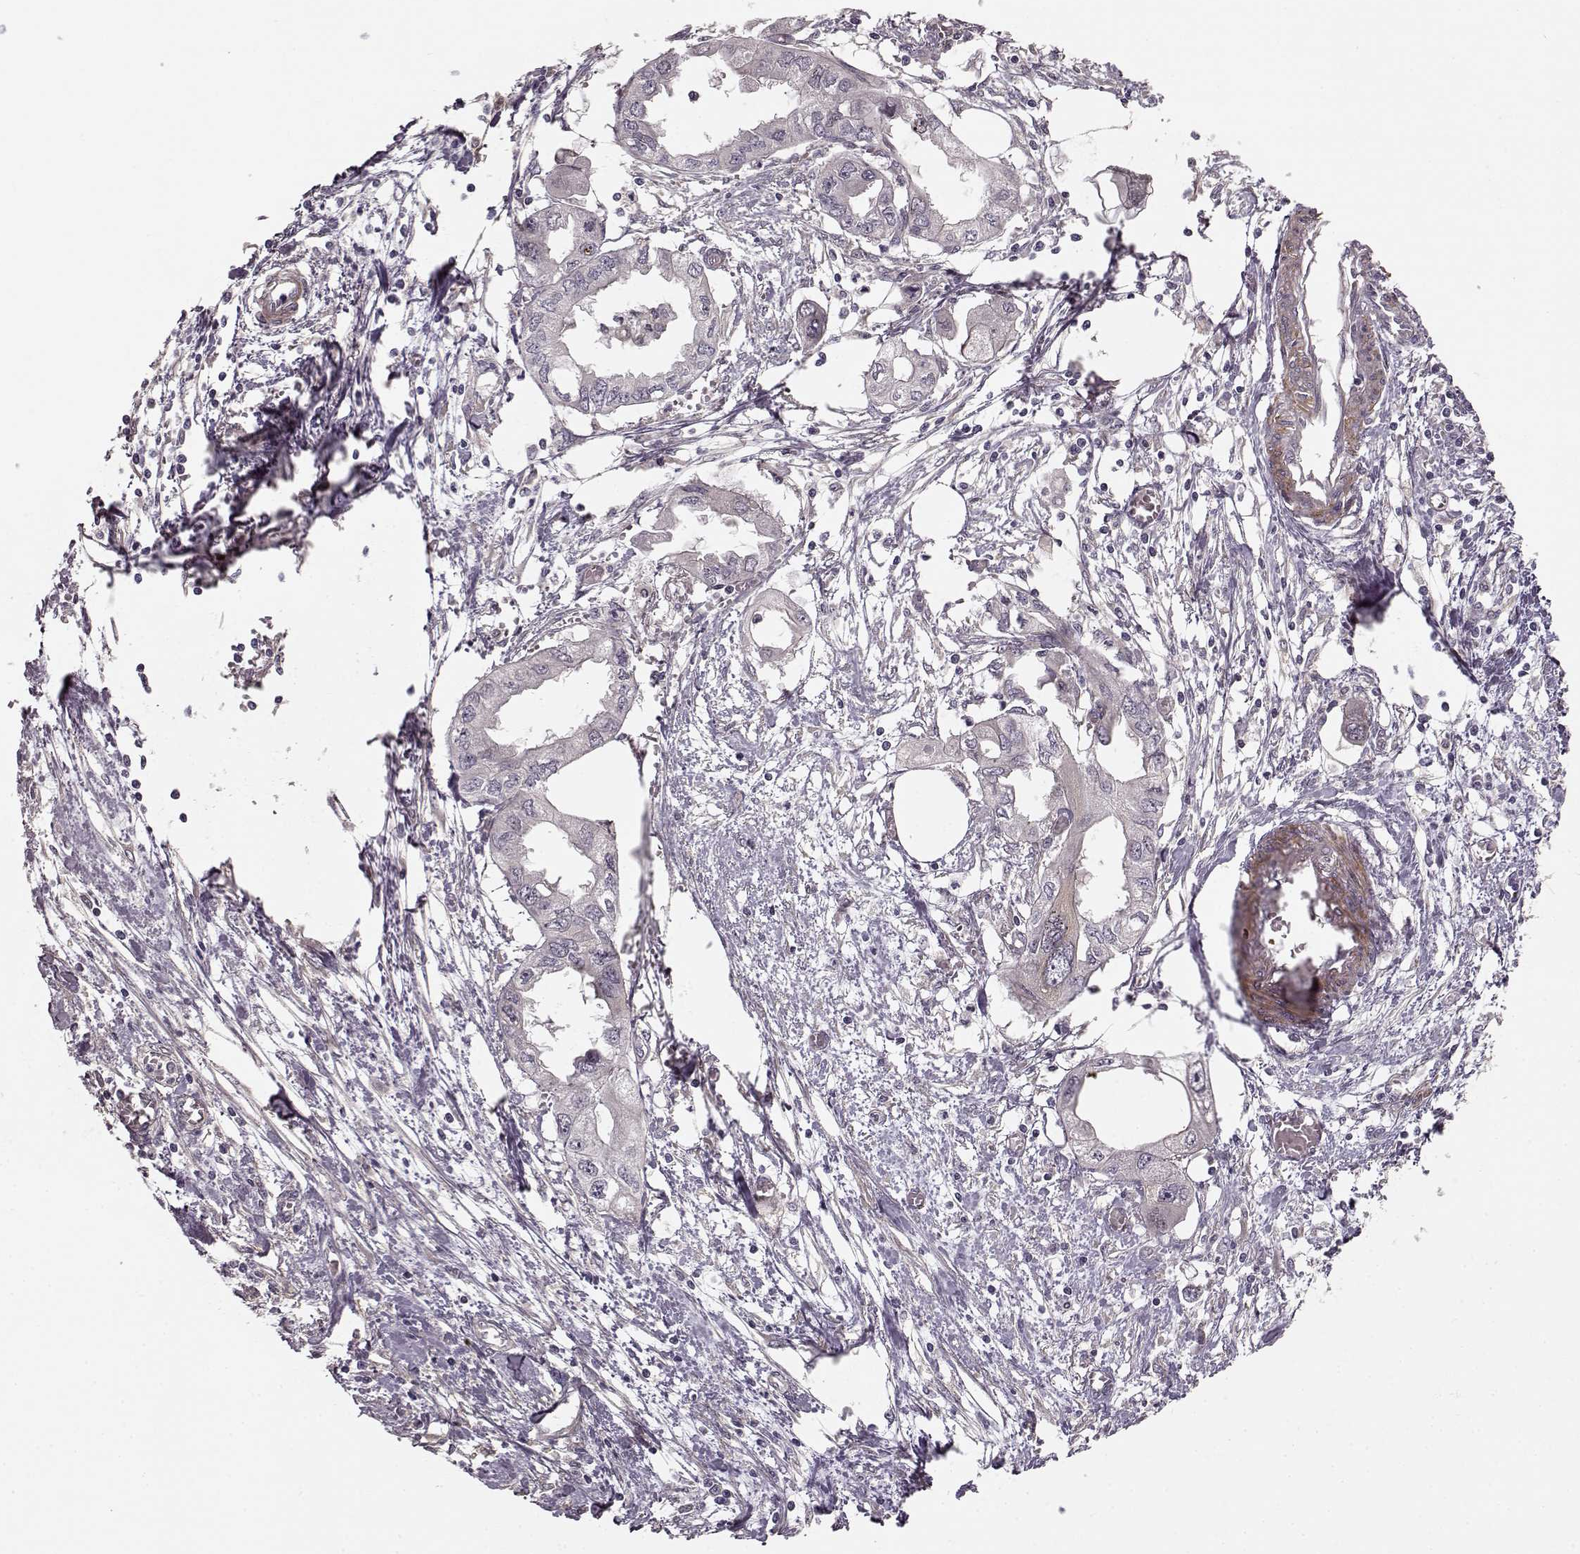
{"staining": {"intensity": "negative", "quantity": "none", "location": "none"}, "tissue": "endometrial cancer", "cell_type": "Tumor cells", "image_type": "cancer", "snomed": [{"axis": "morphology", "description": "Adenocarcinoma, NOS"}, {"axis": "morphology", "description": "Adenocarcinoma, metastatic, NOS"}, {"axis": "topography", "description": "Adipose tissue"}, {"axis": "topography", "description": "Endometrium"}], "caption": "Adenocarcinoma (endometrial) stained for a protein using IHC shows no staining tumor cells.", "gene": "MTR", "patient": {"sex": "female", "age": 67}}